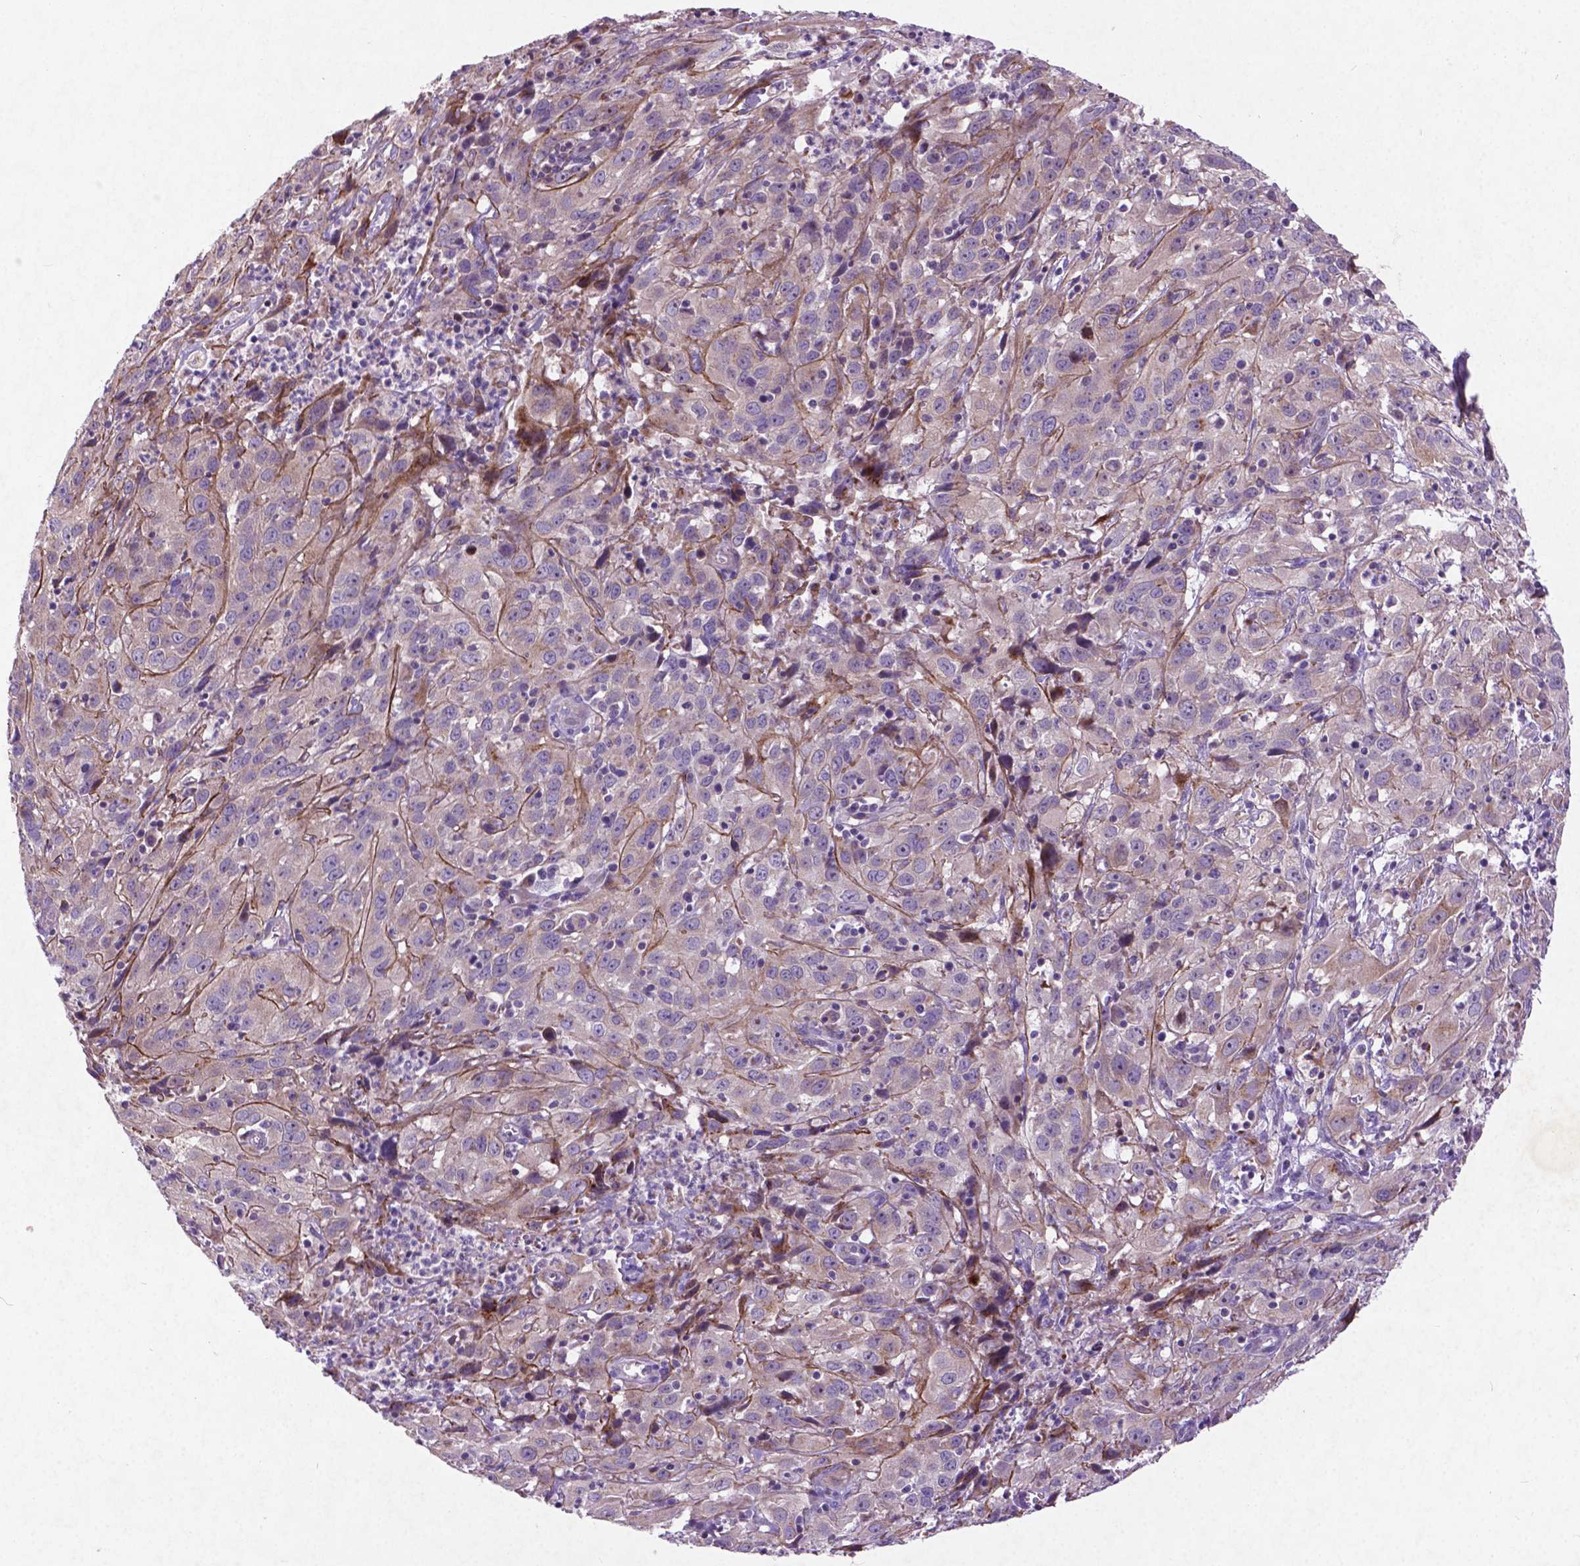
{"staining": {"intensity": "weak", "quantity": "25%-75%", "location": "cytoplasmic/membranous"}, "tissue": "cervical cancer", "cell_type": "Tumor cells", "image_type": "cancer", "snomed": [{"axis": "morphology", "description": "Squamous cell carcinoma, NOS"}, {"axis": "topography", "description": "Cervix"}], "caption": "Immunohistochemical staining of human cervical cancer (squamous cell carcinoma) reveals low levels of weak cytoplasmic/membranous protein expression in approximately 25%-75% of tumor cells.", "gene": "ATG4D", "patient": {"sex": "female", "age": 32}}